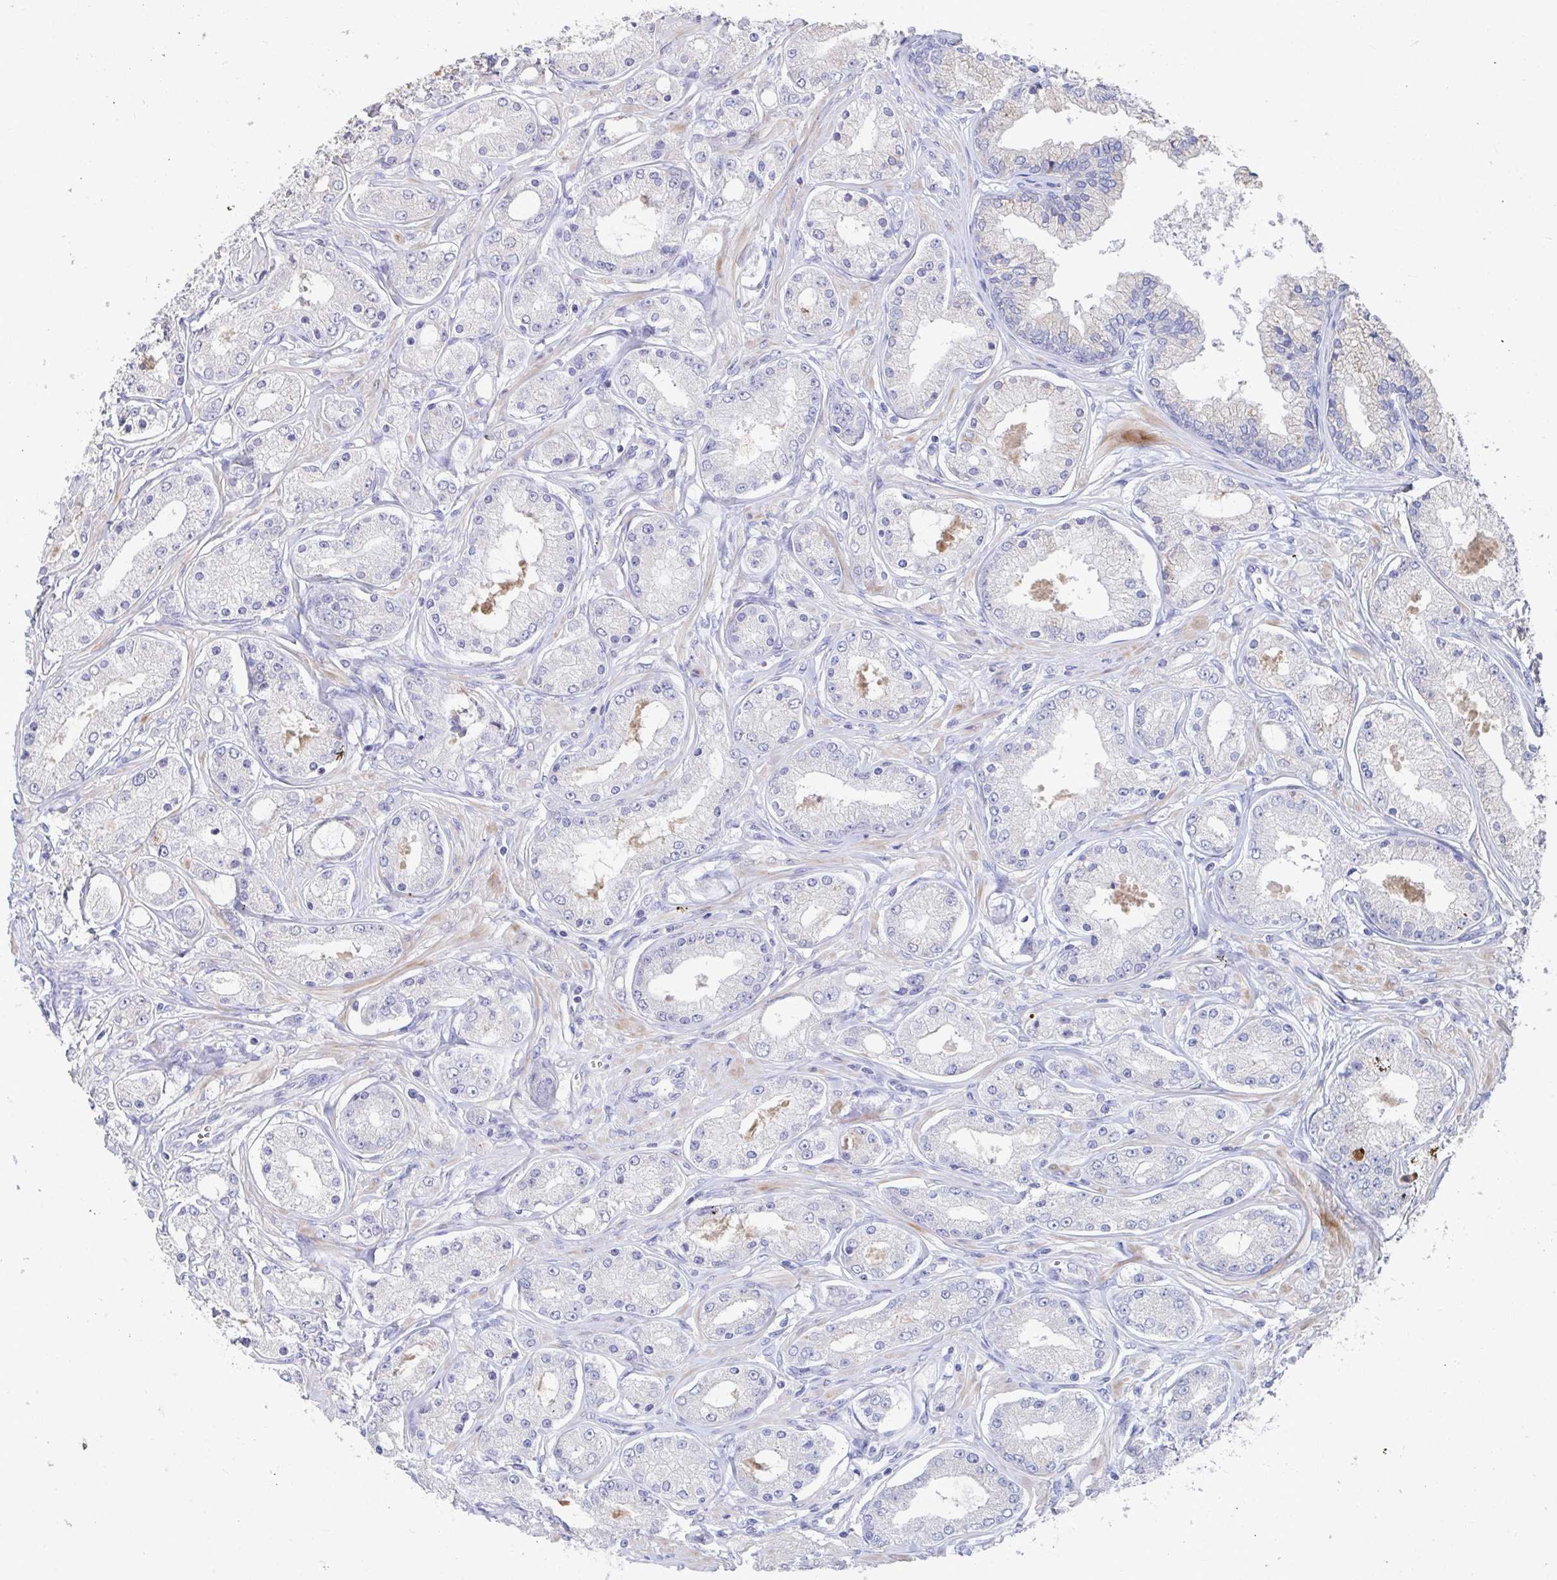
{"staining": {"intensity": "weak", "quantity": "<25%", "location": "cytoplasmic/membranous"}, "tissue": "prostate cancer", "cell_type": "Tumor cells", "image_type": "cancer", "snomed": [{"axis": "morphology", "description": "Adenocarcinoma, High grade"}, {"axis": "topography", "description": "Prostate"}], "caption": "Photomicrograph shows no significant protein positivity in tumor cells of prostate adenocarcinoma (high-grade). The staining was performed using DAB to visualize the protein expression in brown, while the nuclei were stained in blue with hematoxylin (Magnification: 20x).", "gene": "ZNF561", "patient": {"sex": "male", "age": 66}}